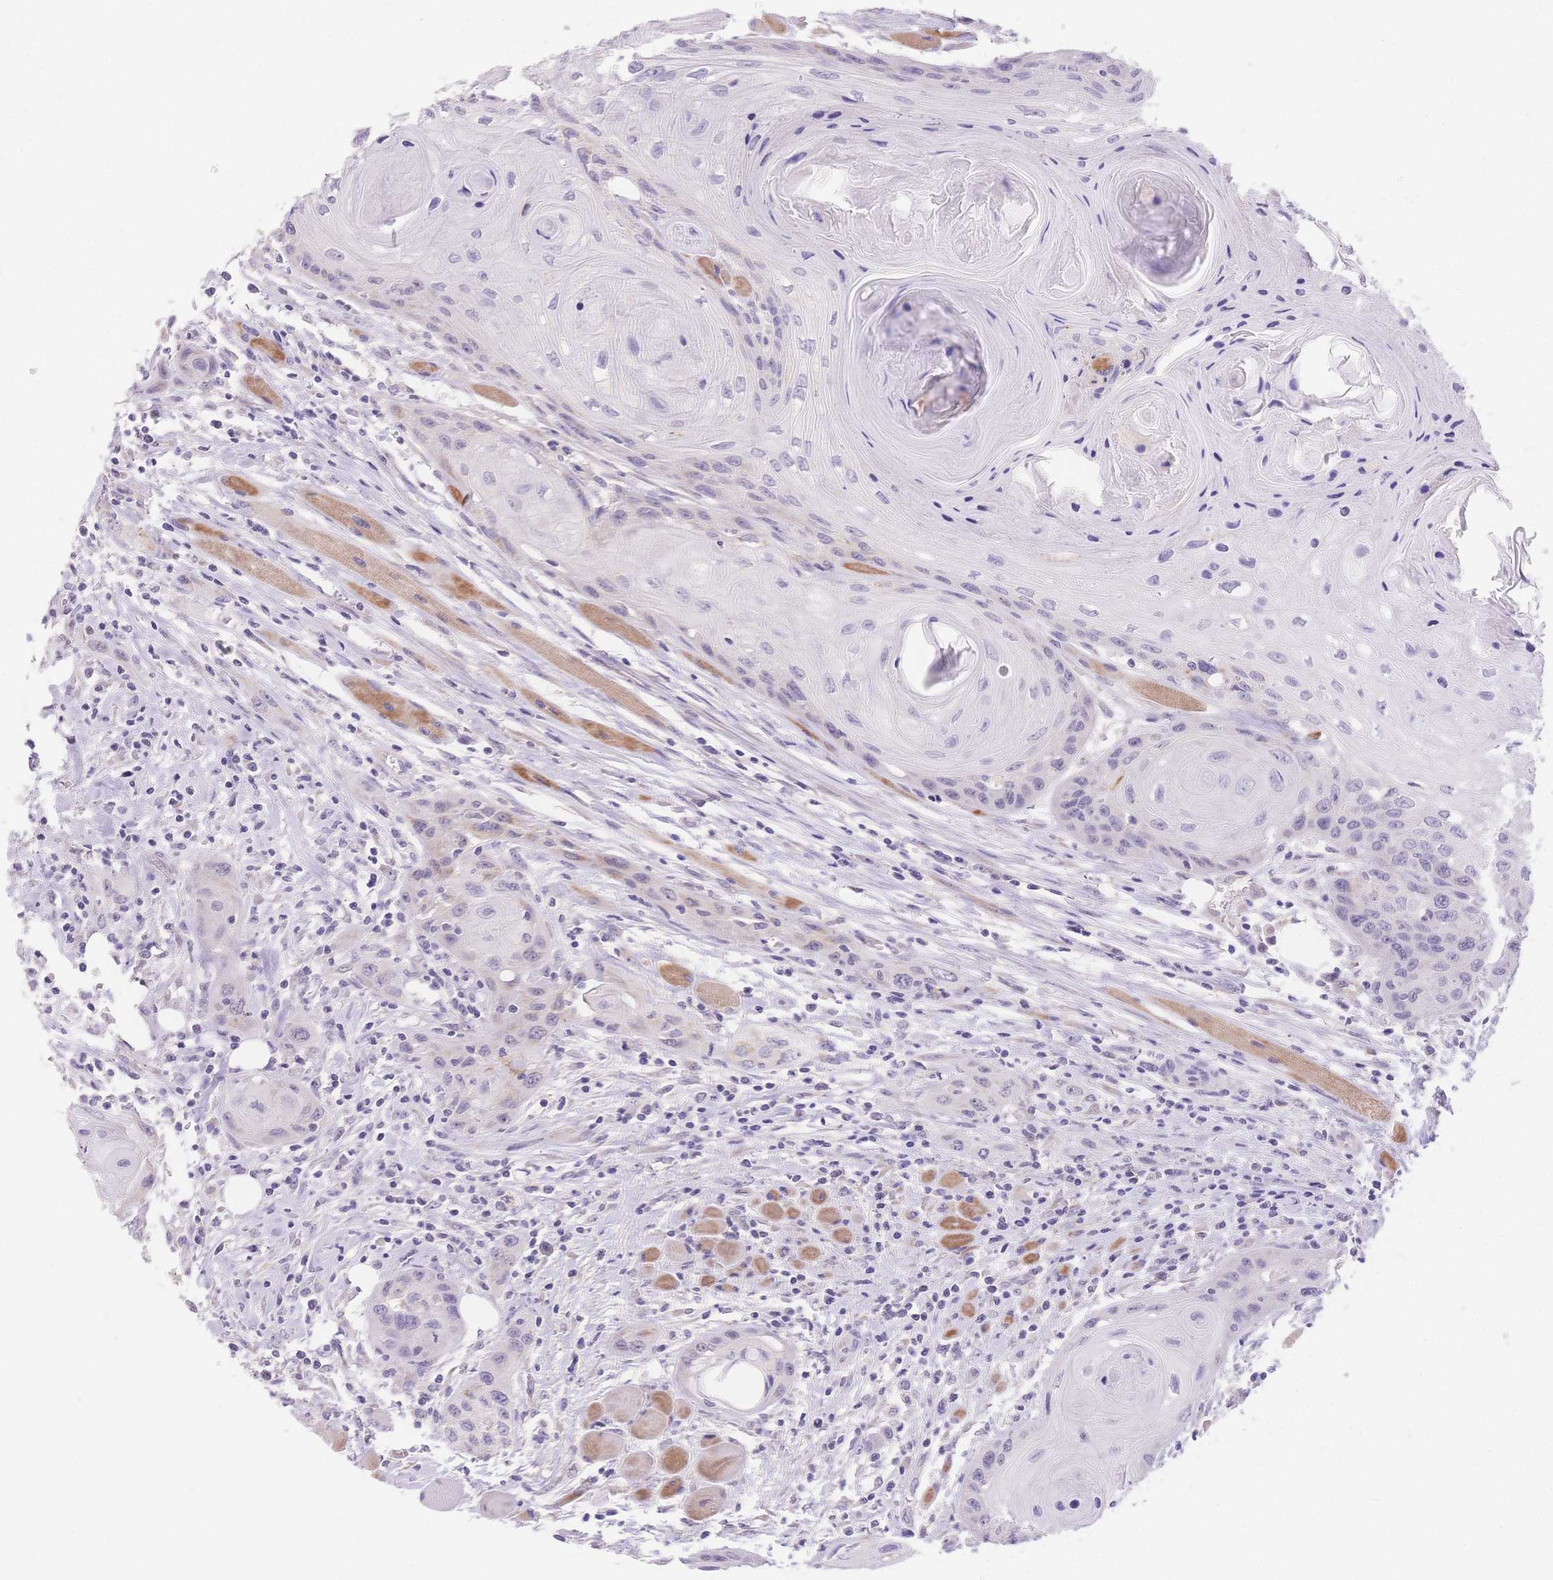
{"staining": {"intensity": "negative", "quantity": "none", "location": "none"}, "tissue": "head and neck cancer", "cell_type": "Tumor cells", "image_type": "cancer", "snomed": [{"axis": "morphology", "description": "Squamous cell carcinoma, NOS"}, {"axis": "topography", "description": "Oral tissue"}, {"axis": "topography", "description": "Head-Neck"}], "caption": "Immunohistochemistry (IHC) histopathology image of human head and neck cancer stained for a protein (brown), which reveals no expression in tumor cells.", "gene": "MYOM1", "patient": {"sex": "male", "age": 58}}